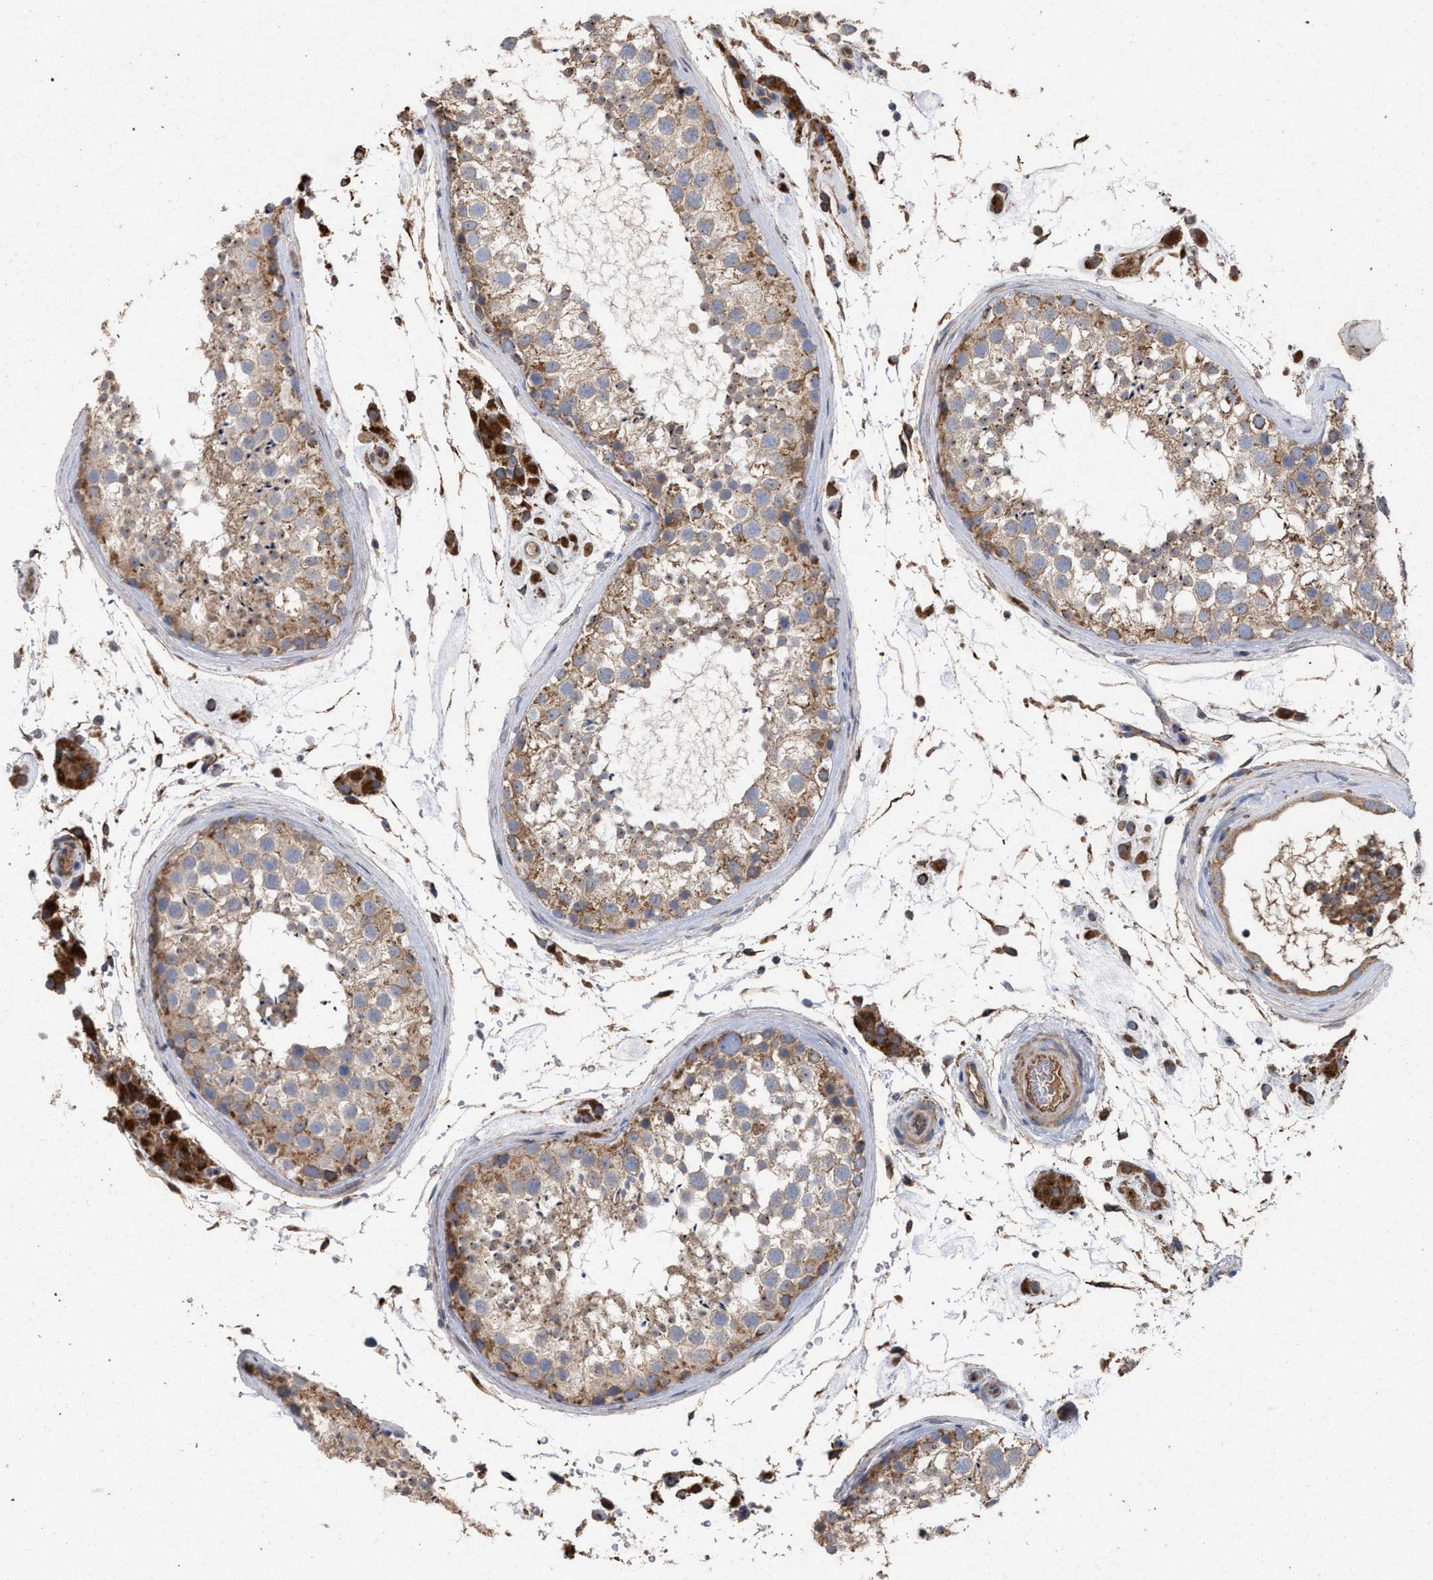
{"staining": {"intensity": "moderate", "quantity": ">75%", "location": "cytoplasmic/membranous"}, "tissue": "testis", "cell_type": "Cells in seminiferous ducts", "image_type": "normal", "snomed": [{"axis": "morphology", "description": "Normal tissue, NOS"}, {"axis": "topography", "description": "Testis"}], "caption": "A micrograph showing moderate cytoplasmic/membranous staining in approximately >75% of cells in seminiferous ducts in normal testis, as visualized by brown immunohistochemical staining.", "gene": "BCL2L12", "patient": {"sex": "male", "age": 46}}